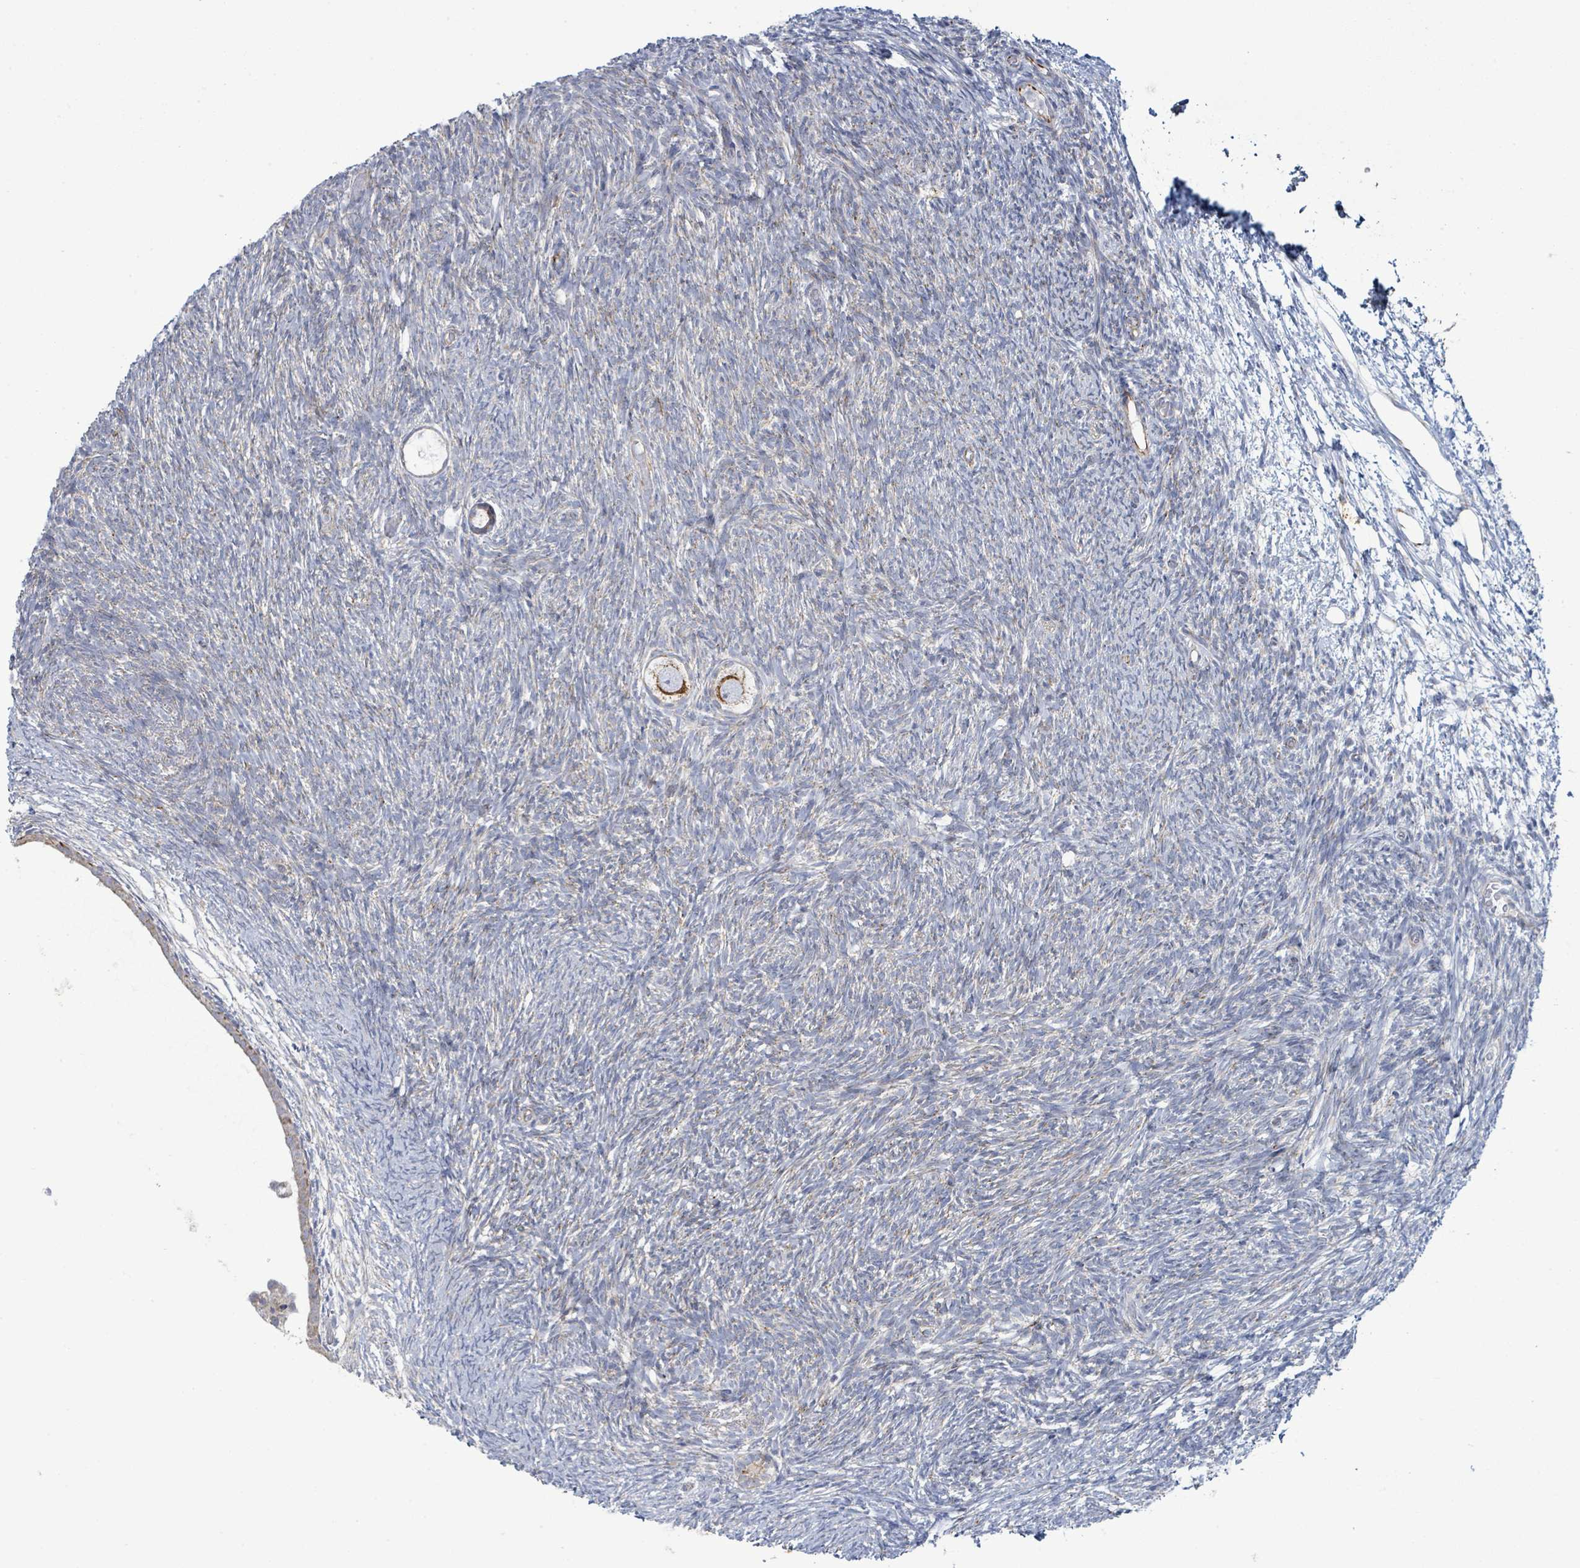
{"staining": {"intensity": "strong", "quantity": ">75%", "location": "cytoplasmic/membranous"}, "tissue": "ovary", "cell_type": "Follicle cells", "image_type": "normal", "snomed": [{"axis": "morphology", "description": "Normal tissue, NOS"}, {"axis": "topography", "description": "Ovary"}], "caption": "Ovary stained with DAB (3,3'-diaminobenzidine) immunohistochemistry exhibits high levels of strong cytoplasmic/membranous expression in approximately >75% of follicle cells. The protein of interest is shown in brown color, while the nuclei are stained blue.", "gene": "ALG12", "patient": {"sex": "female", "age": 39}}